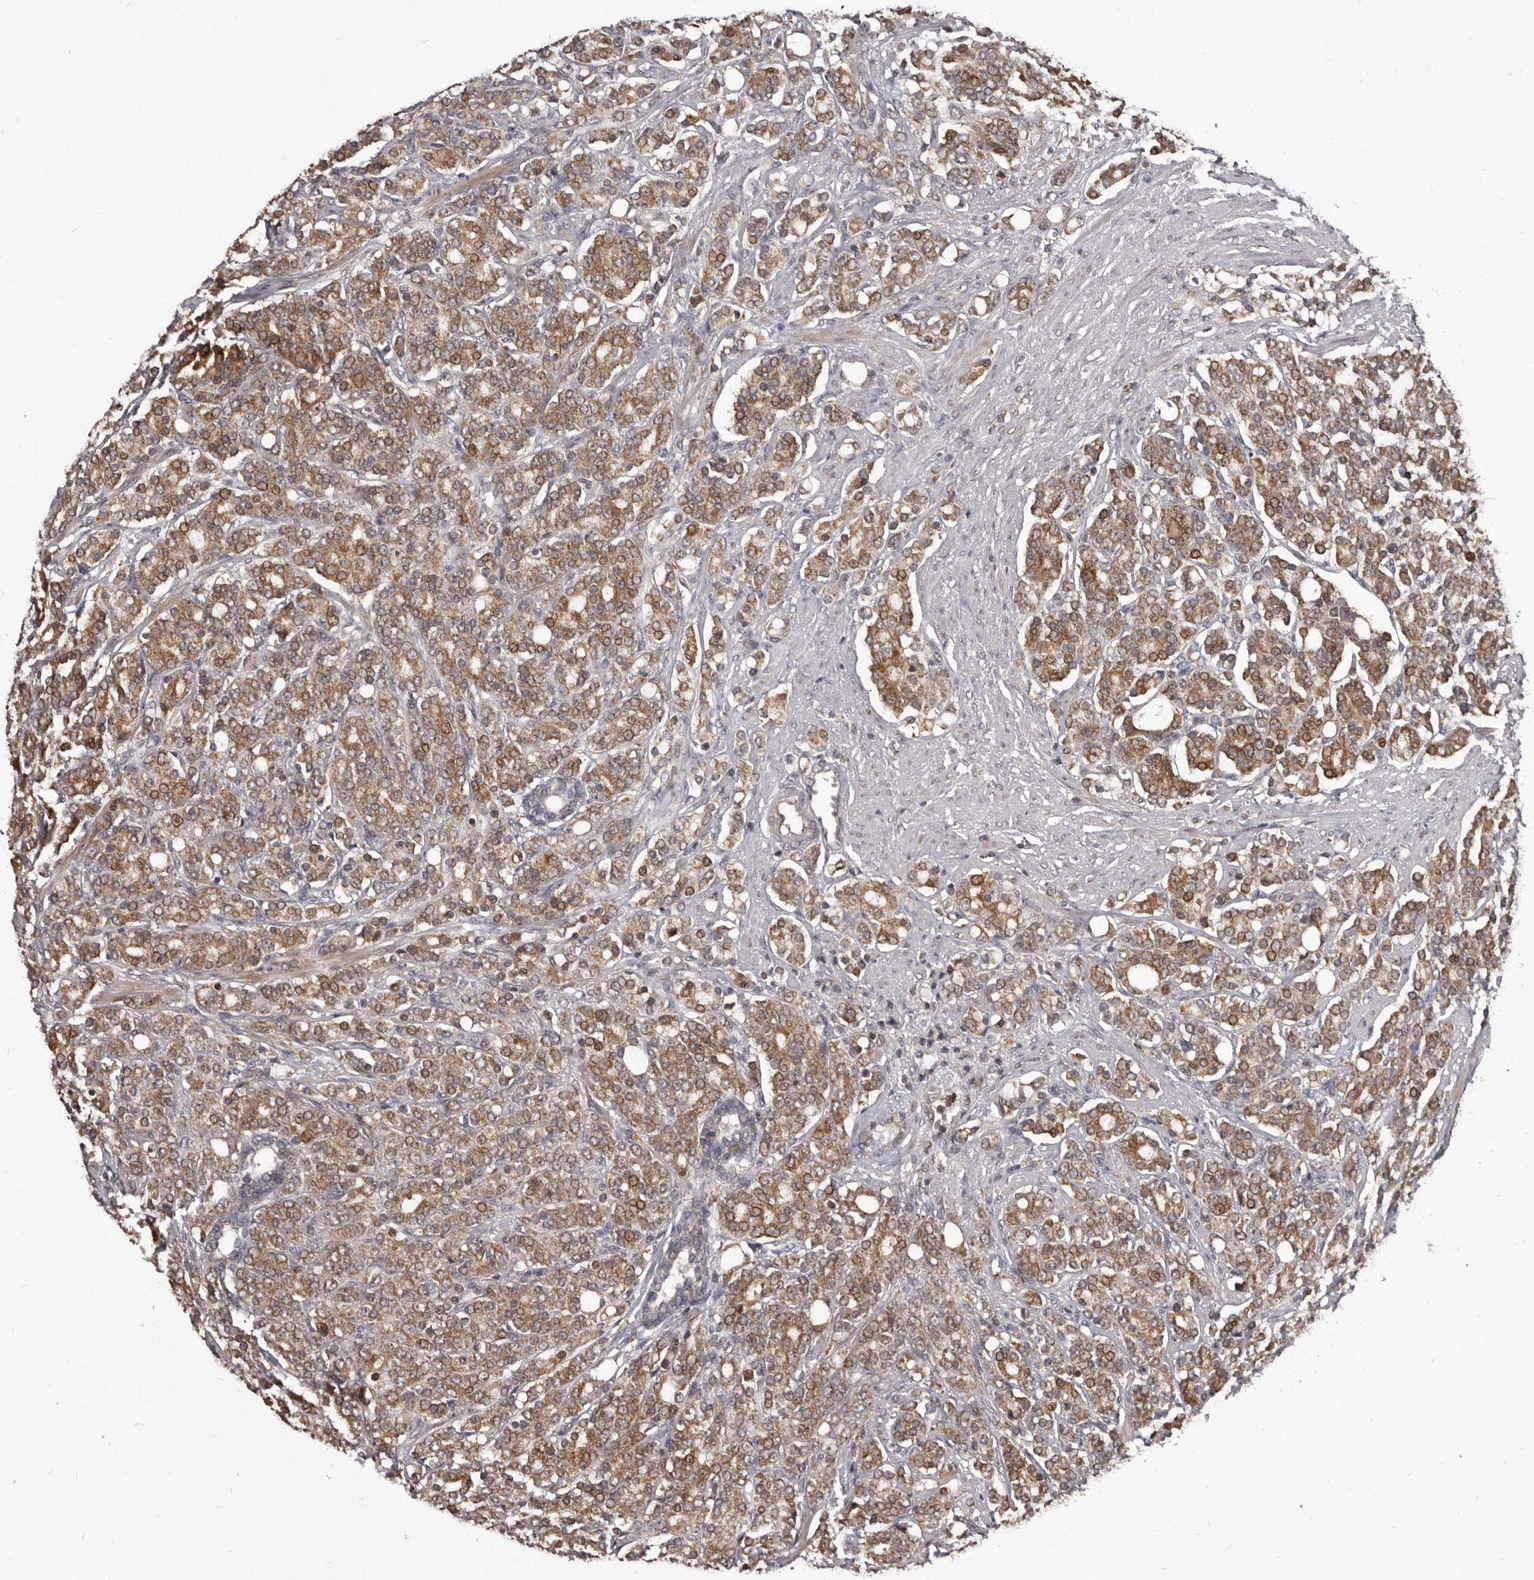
{"staining": {"intensity": "moderate", "quantity": ">75%", "location": "cytoplasmic/membranous"}, "tissue": "prostate cancer", "cell_type": "Tumor cells", "image_type": "cancer", "snomed": [{"axis": "morphology", "description": "Adenocarcinoma, High grade"}, {"axis": "topography", "description": "Prostate"}], "caption": "A brown stain shows moderate cytoplasmic/membranous staining of a protein in prostate cancer tumor cells. The staining was performed using DAB, with brown indicating positive protein expression. Nuclei are stained blue with hematoxylin.", "gene": "MAP3K14", "patient": {"sex": "male", "age": 62}}